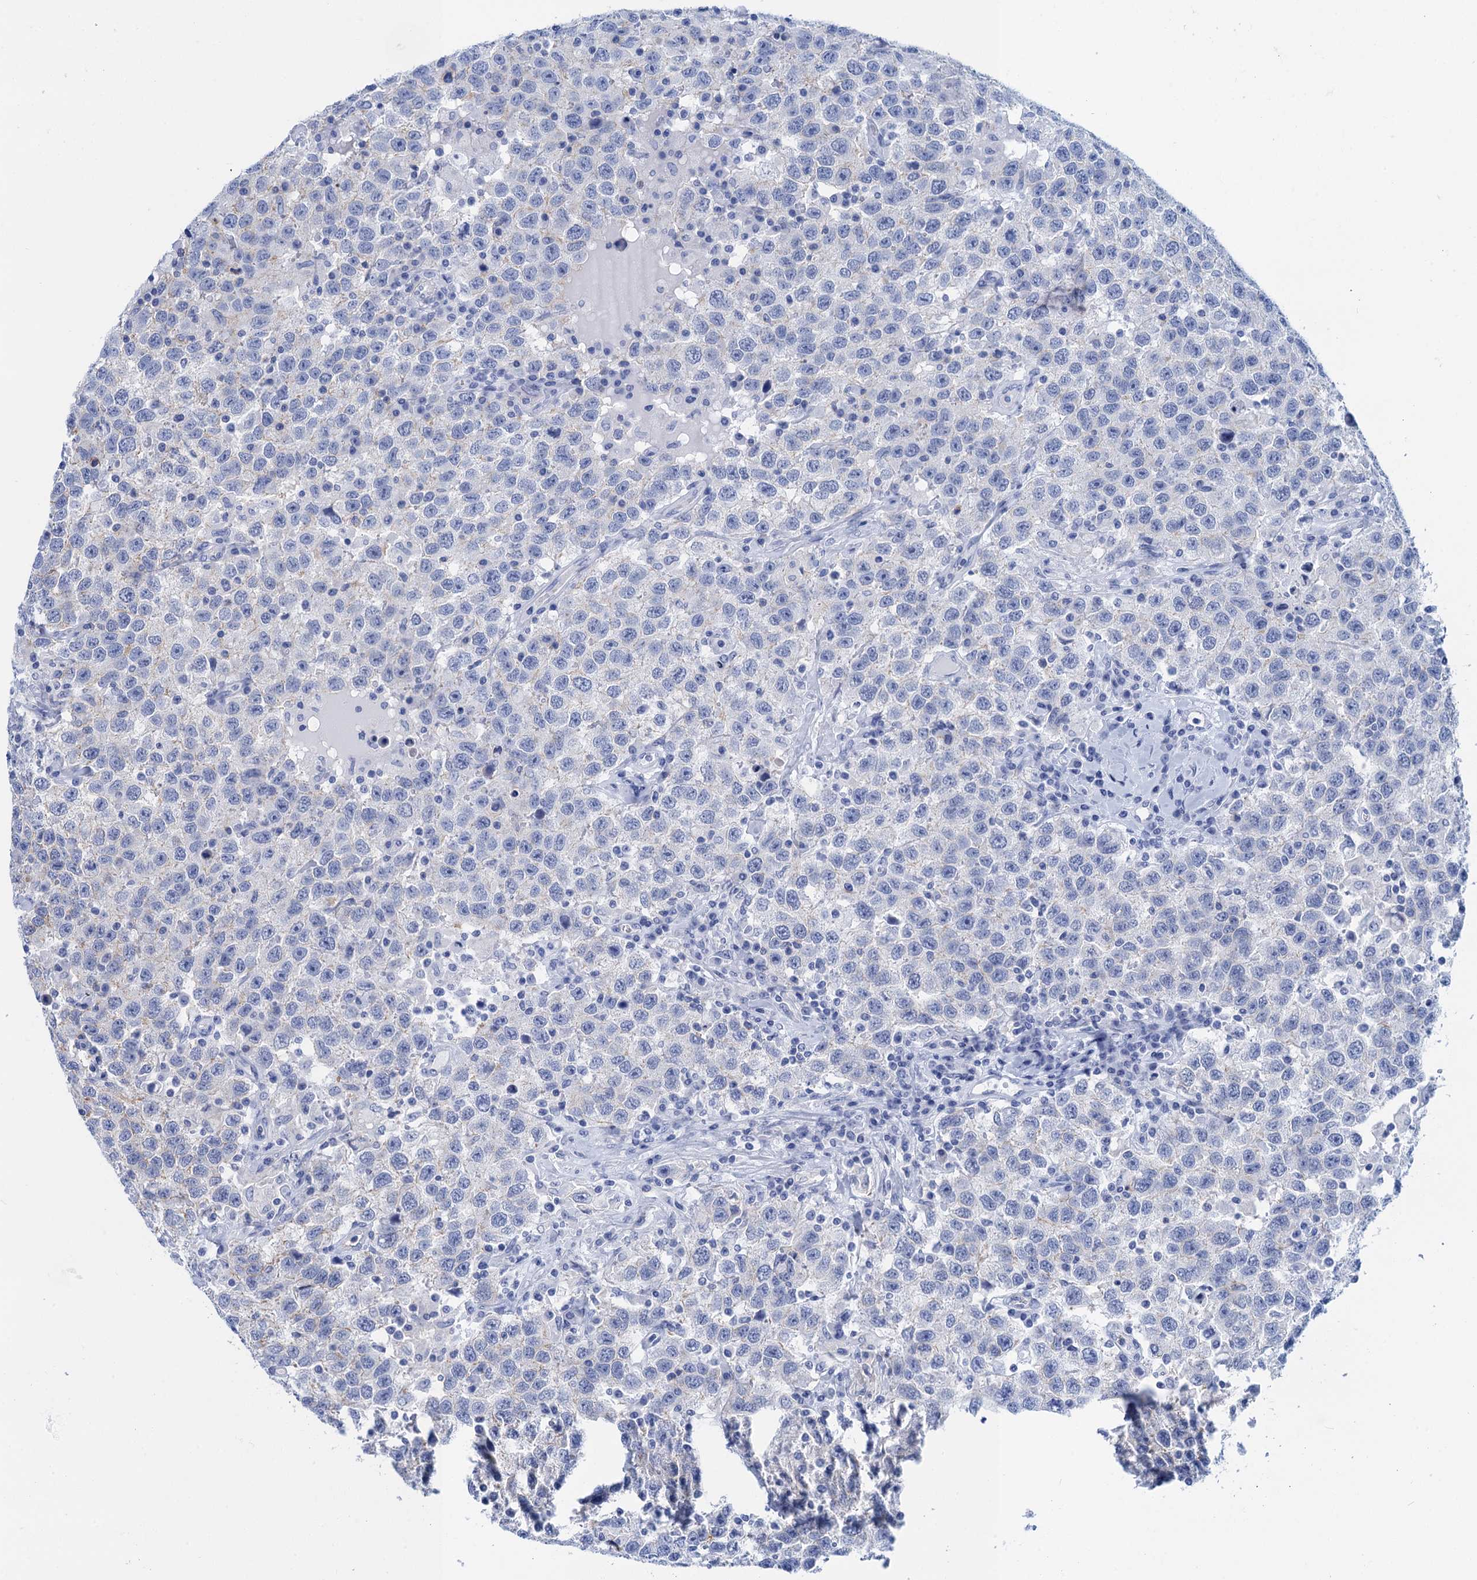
{"staining": {"intensity": "negative", "quantity": "none", "location": "none"}, "tissue": "testis cancer", "cell_type": "Tumor cells", "image_type": "cancer", "snomed": [{"axis": "morphology", "description": "Seminoma, NOS"}, {"axis": "topography", "description": "Testis"}], "caption": "A micrograph of testis seminoma stained for a protein displays no brown staining in tumor cells.", "gene": "CALML5", "patient": {"sex": "male", "age": 41}}